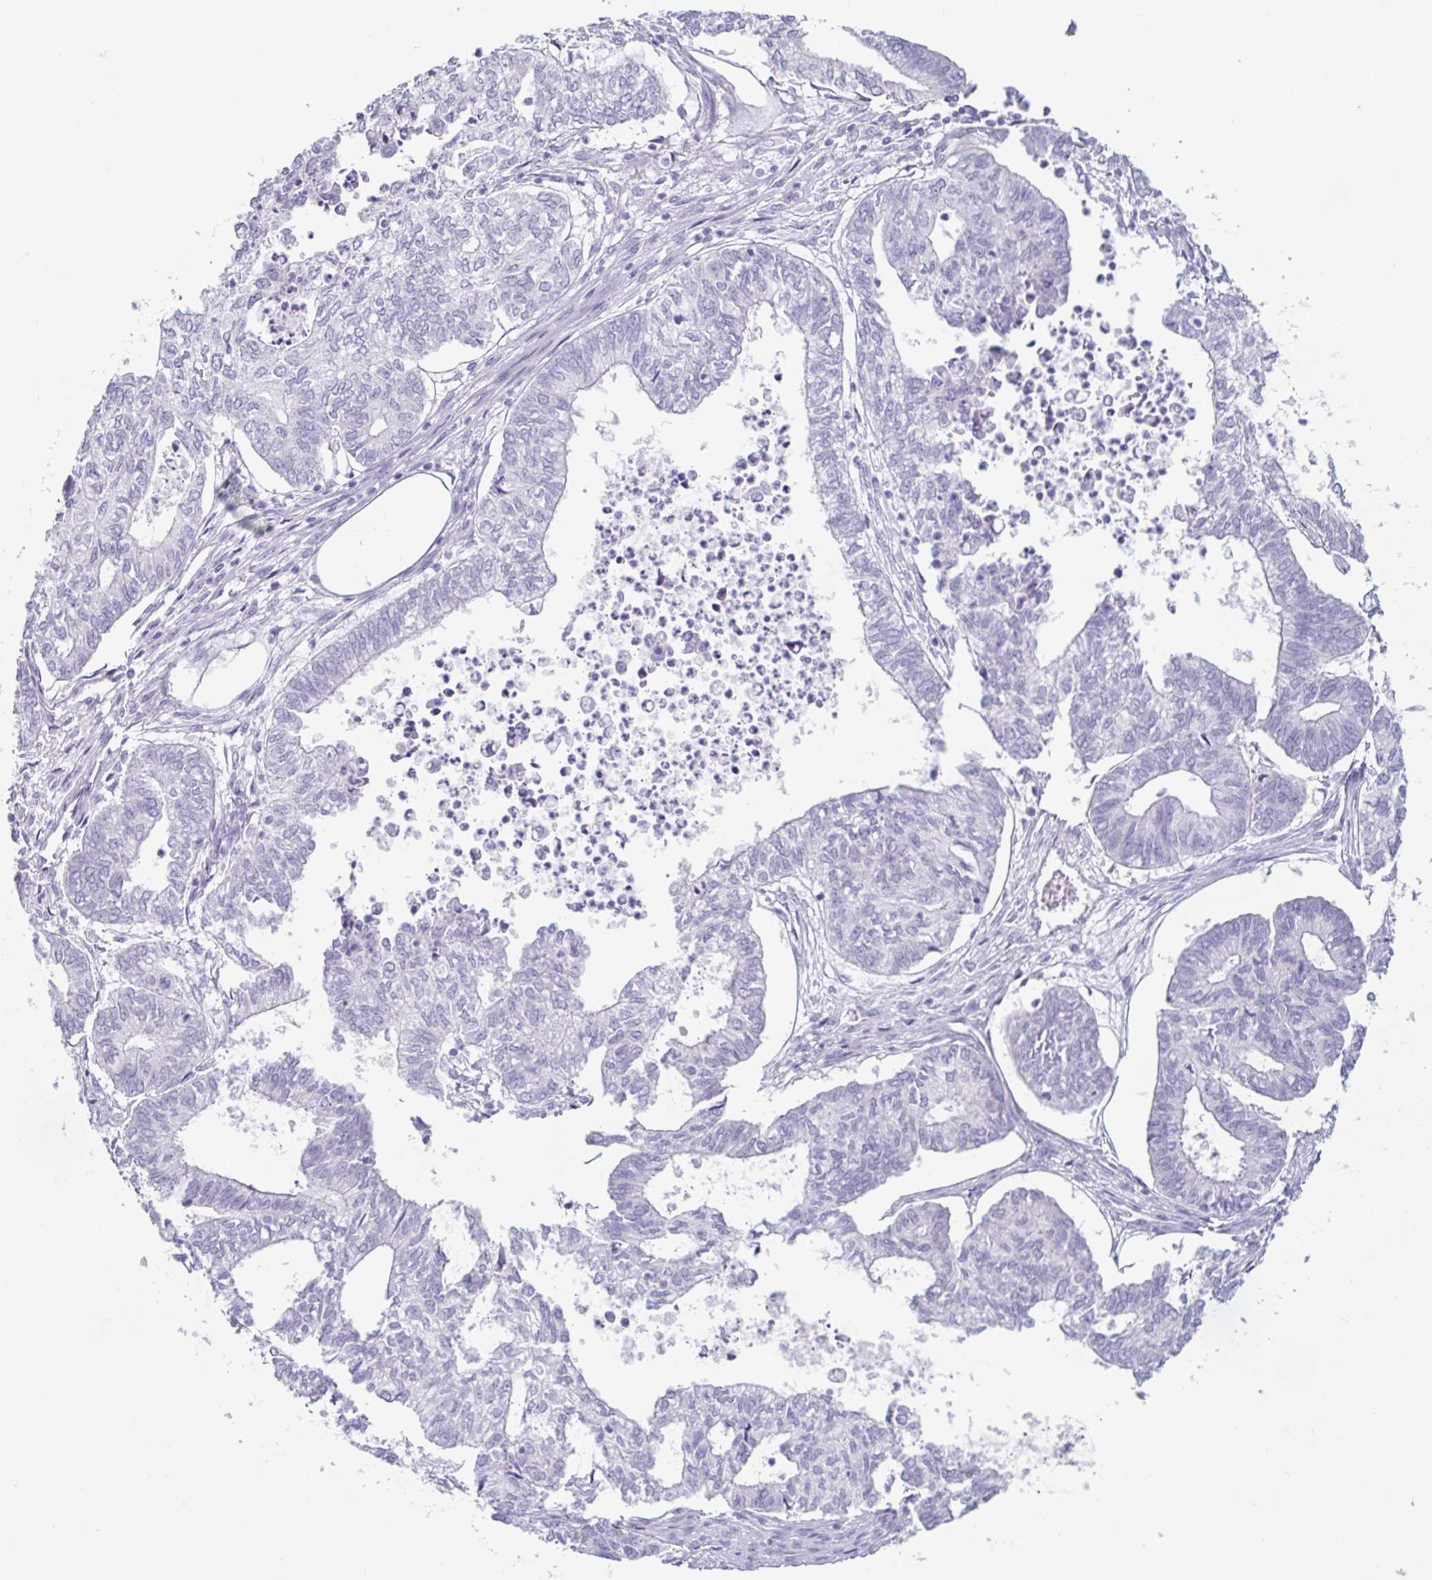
{"staining": {"intensity": "negative", "quantity": "none", "location": "none"}, "tissue": "ovarian cancer", "cell_type": "Tumor cells", "image_type": "cancer", "snomed": [{"axis": "morphology", "description": "Carcinoma, endometroid"}, {"axis": "topography", "description": "Ovary"}], "caption": "A photomicrograph of human endometroid carcinoma (ovarian) is negative for staining in tumor cells.", "gene": "PRR27", "patient": {"sex": "female", "age": 64}}